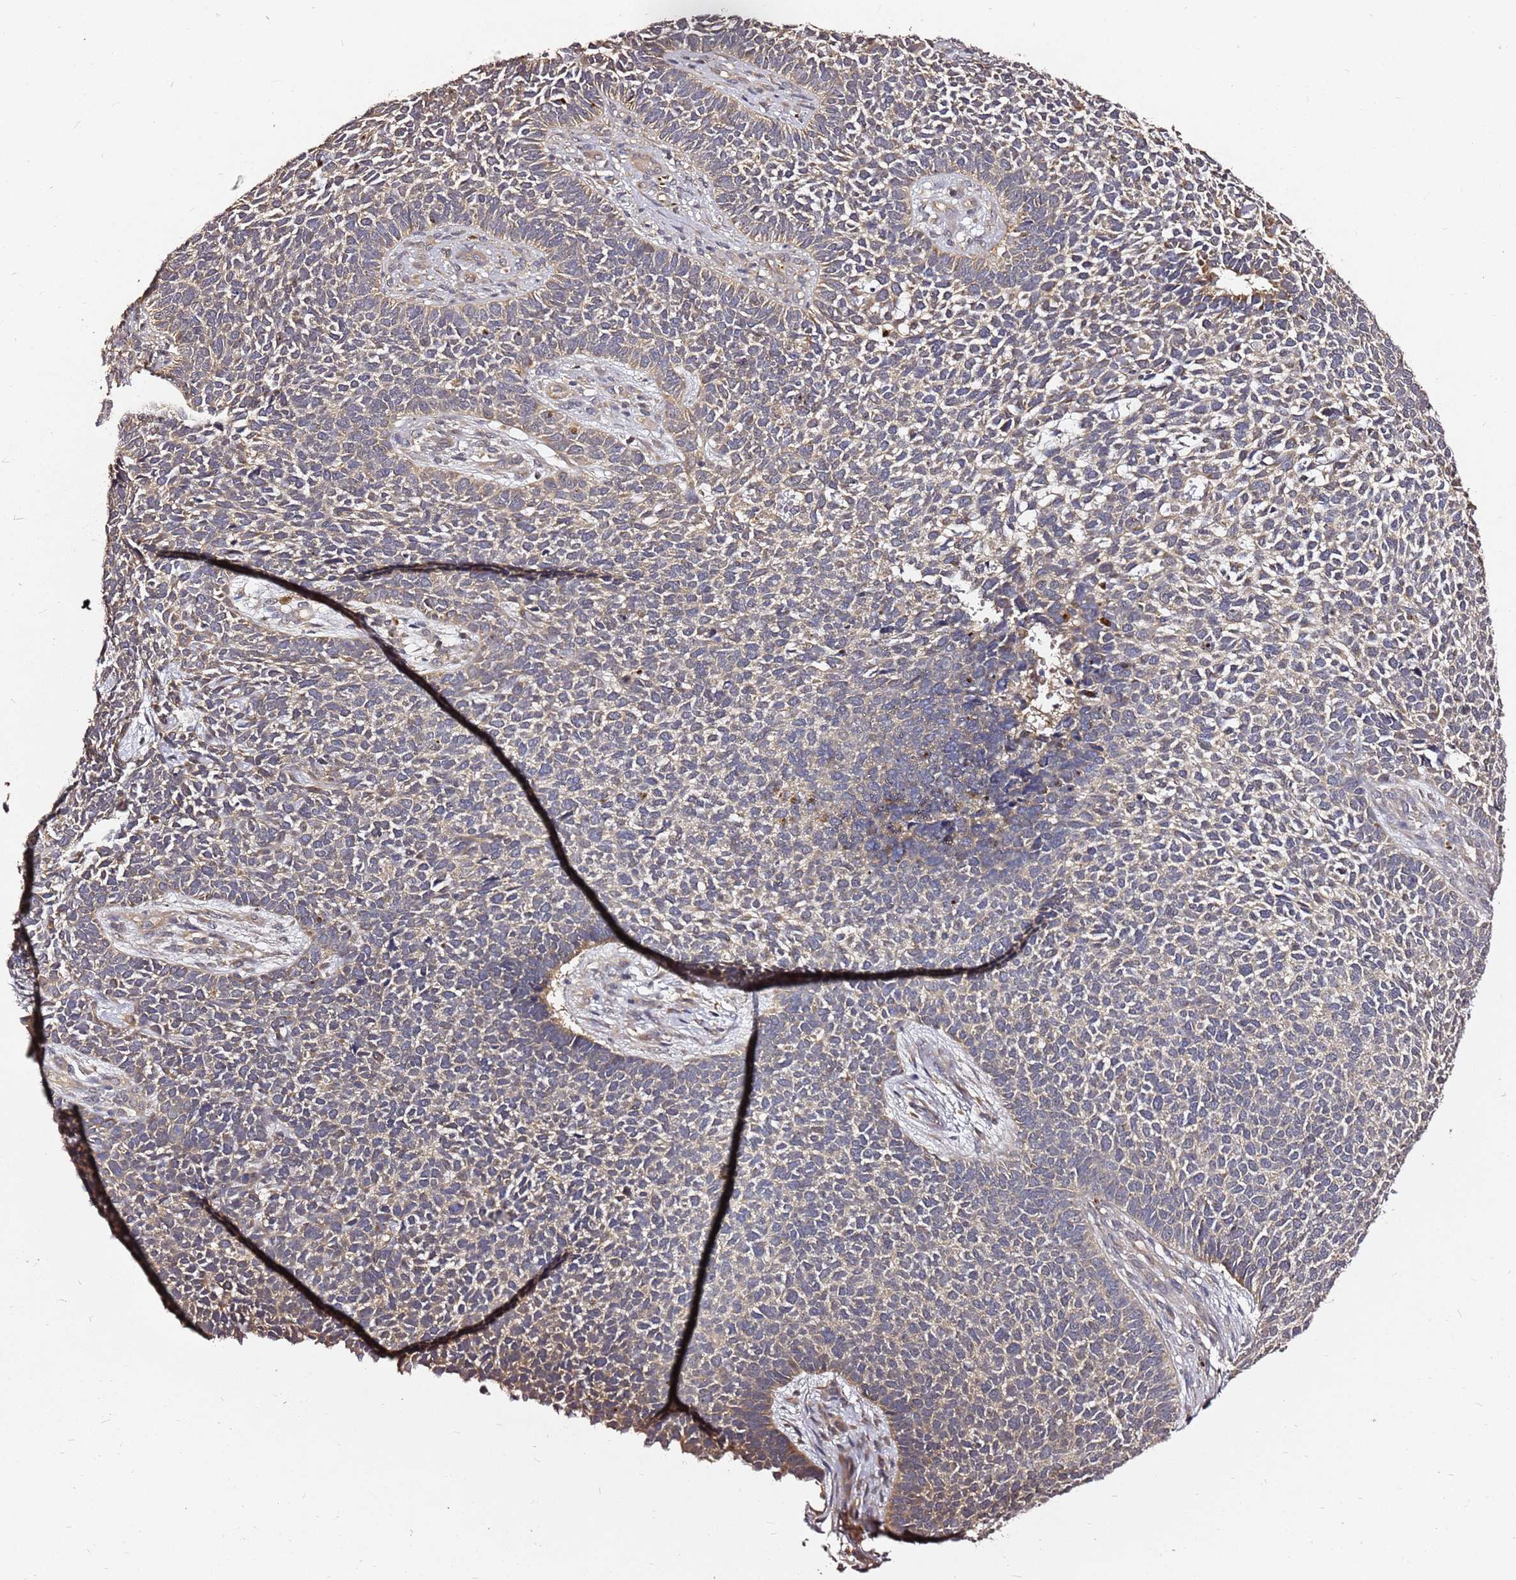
{"staining": {"intensity": "weak", "quantity": ">75%", "location": "cytoplasmic/membranous"}, "tissue": "skin cancer", "cell_type": "Tumor cells", "image_type": "cancer", "snomed": [{"axis": "morphology", "description": "Basal cell carcinoma"}, {"axis": "topography", "description": "Skin"}], "caption": "DAB (3,3'-diaminobenzidine) immunohistochemical staining of human skin basal cell carcinoma reveals weak cytoplasmic/membranous protein expression in approximately >75% of tumor cells. The staining is performed using DAB (3,3'-diaminobenzidine) brown chromogen to label protein expression. The nuclei are counter-stained blue using hematoxylin.", "gene": "C6orf136", "patient": {"sex": "female", "age": 84}}